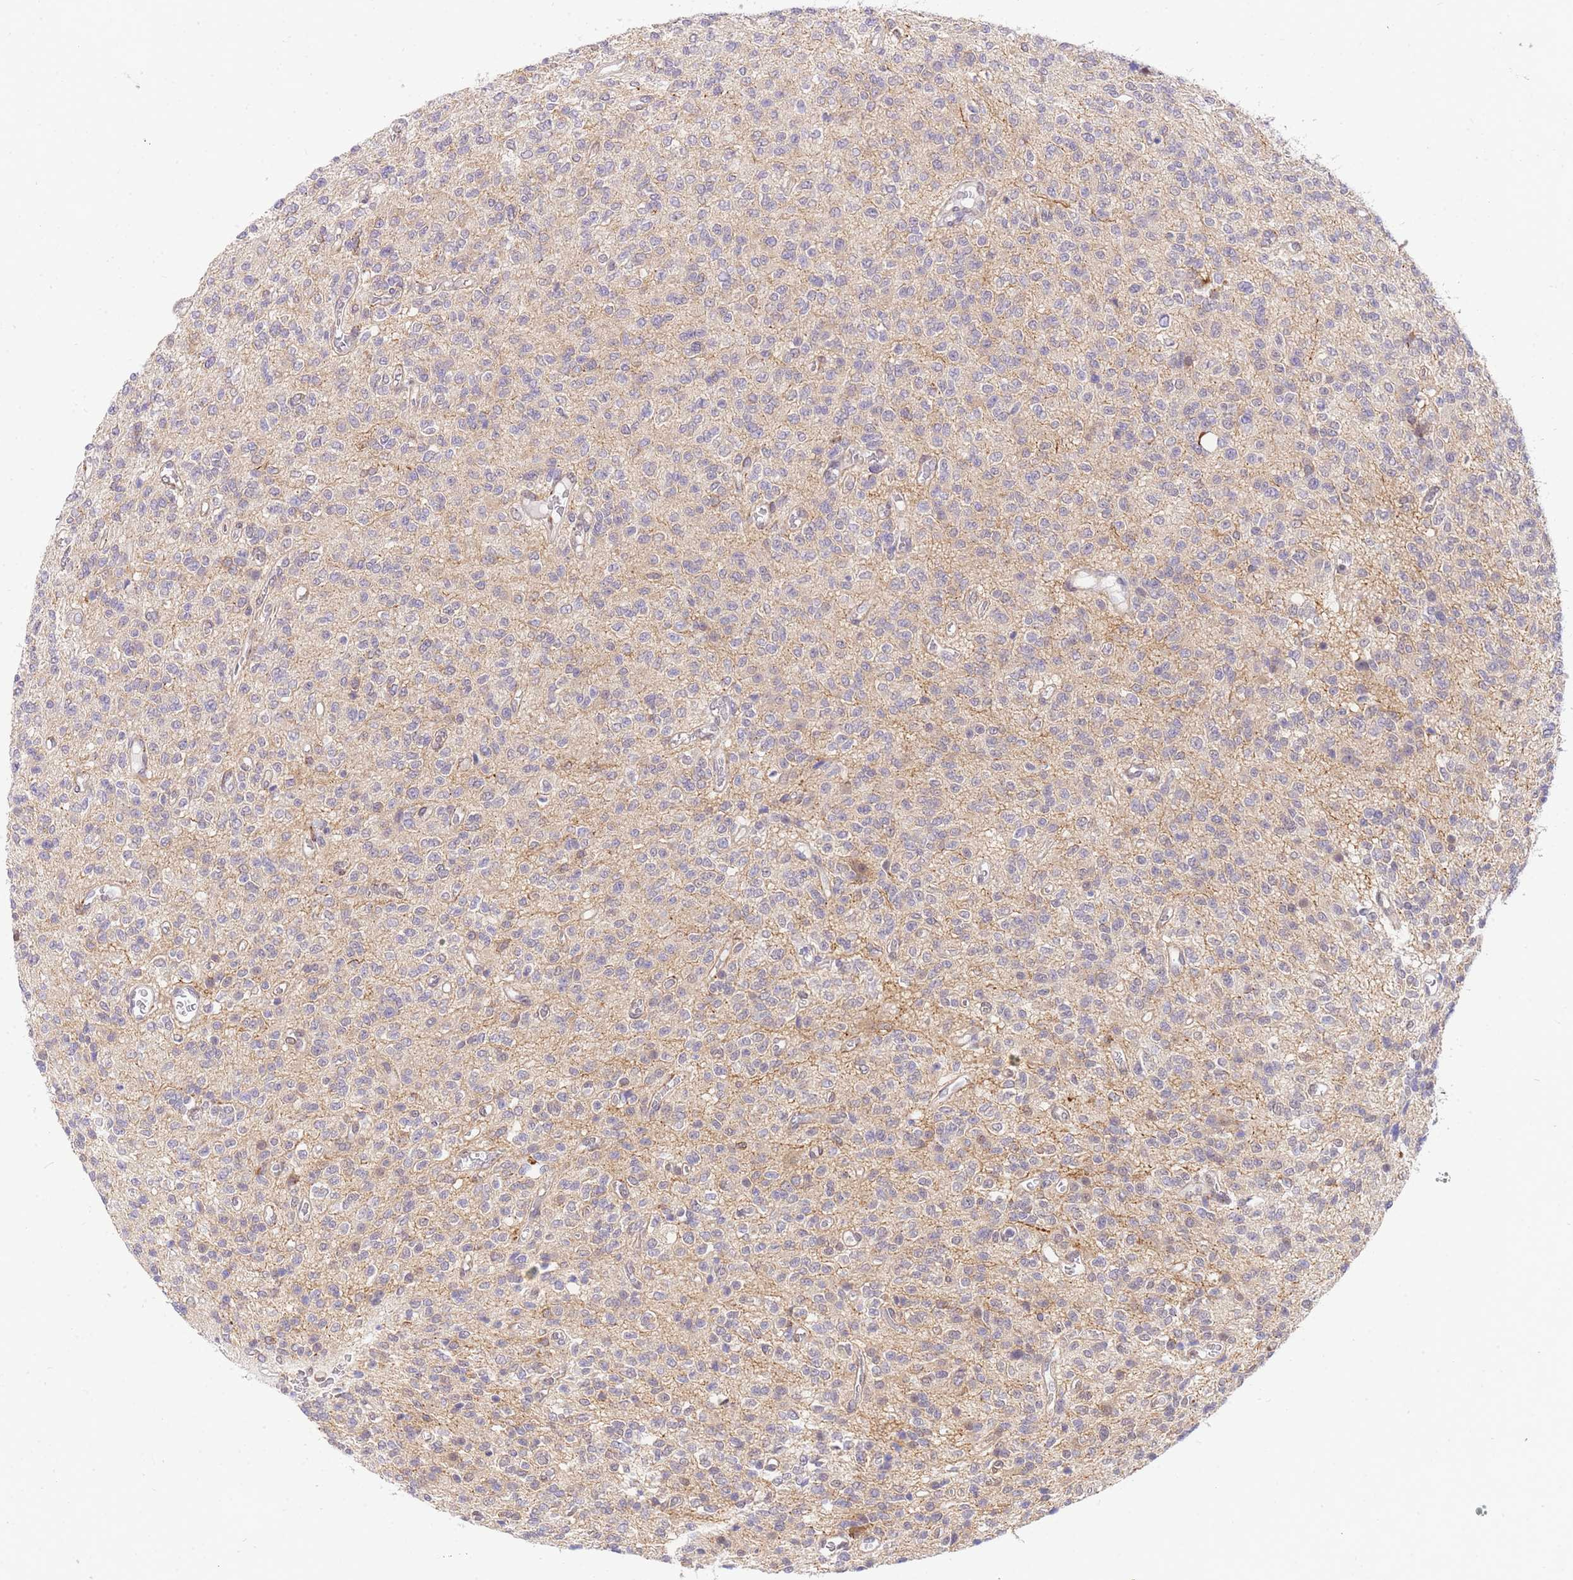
{"staining": {"intensity": "negative", "quantity": "none", "location": "none"}, "tissue": "glioma", "cell_type": "Tumor cells", "image_type": "cancer", "snomed": [{"axis": "morphology", "description": "Glioma, malignant, High grade"}, {"axis": "topography", "description": "Brain"}], "caption": "Human glioma stained for a protein using immunohistochemistry (IHC) reveals no expression in tumor cells.", "gene": "S100PBP", "patient": {"sex": "male", "age": 34}}